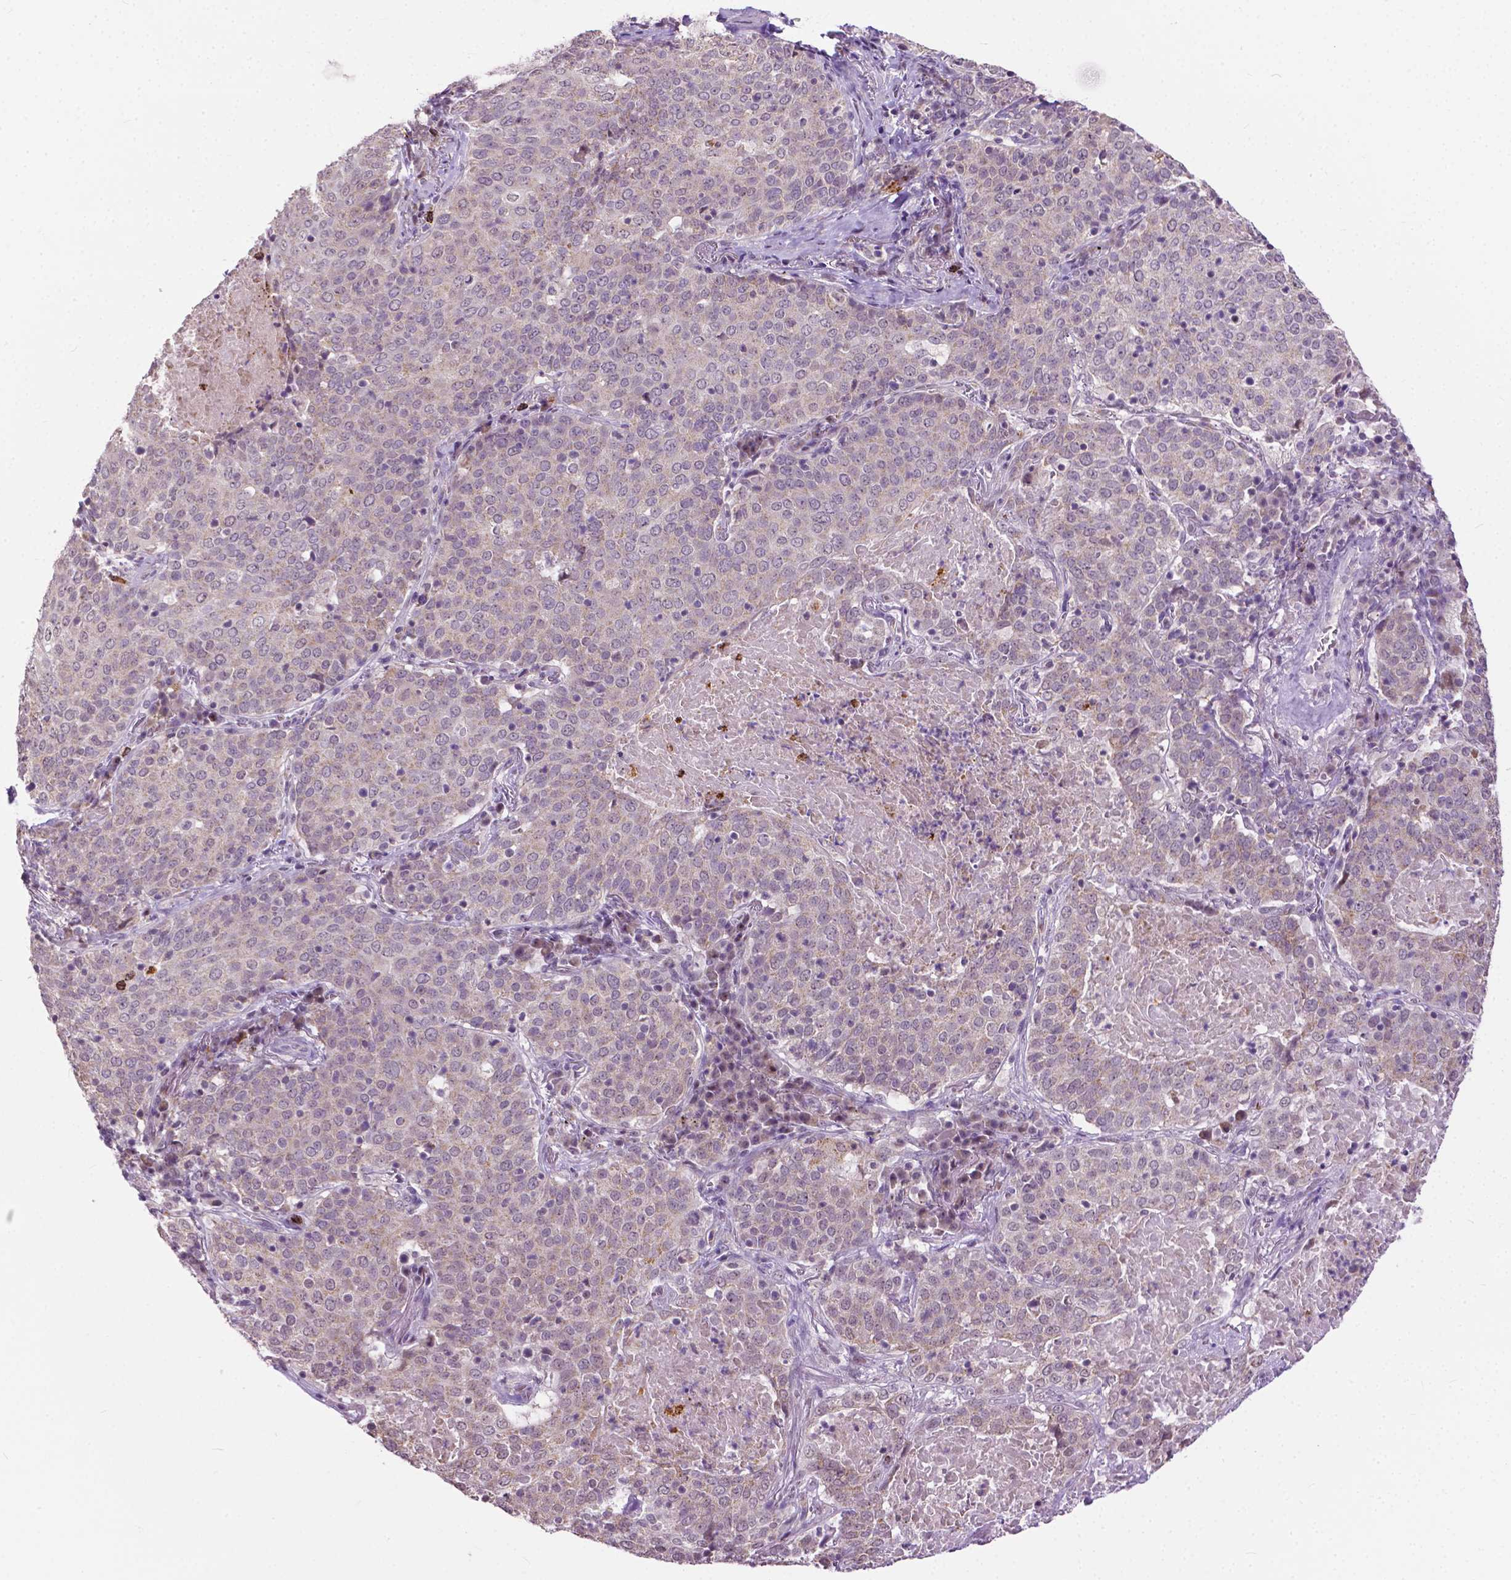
{"staining": {"intensity": "weak", "quantity": "<25%", "location": "cytoplasmic/membranous"}, "tissue": "lung cancer", "cell_type": "Tumor cells", "image_type": "cancer", "snomed": [{"axis": "morphology", "description": "Squamous cell carcinoma, NOS"}, {"axis": "topography", "description": "Lung"}], "caption": "Immunohistochemistry of squamous cell carcinoma (lung) shows no expression in tumor cells.", "gene": "TTC9B", "patient": {"sex": "male", "age": 82}}